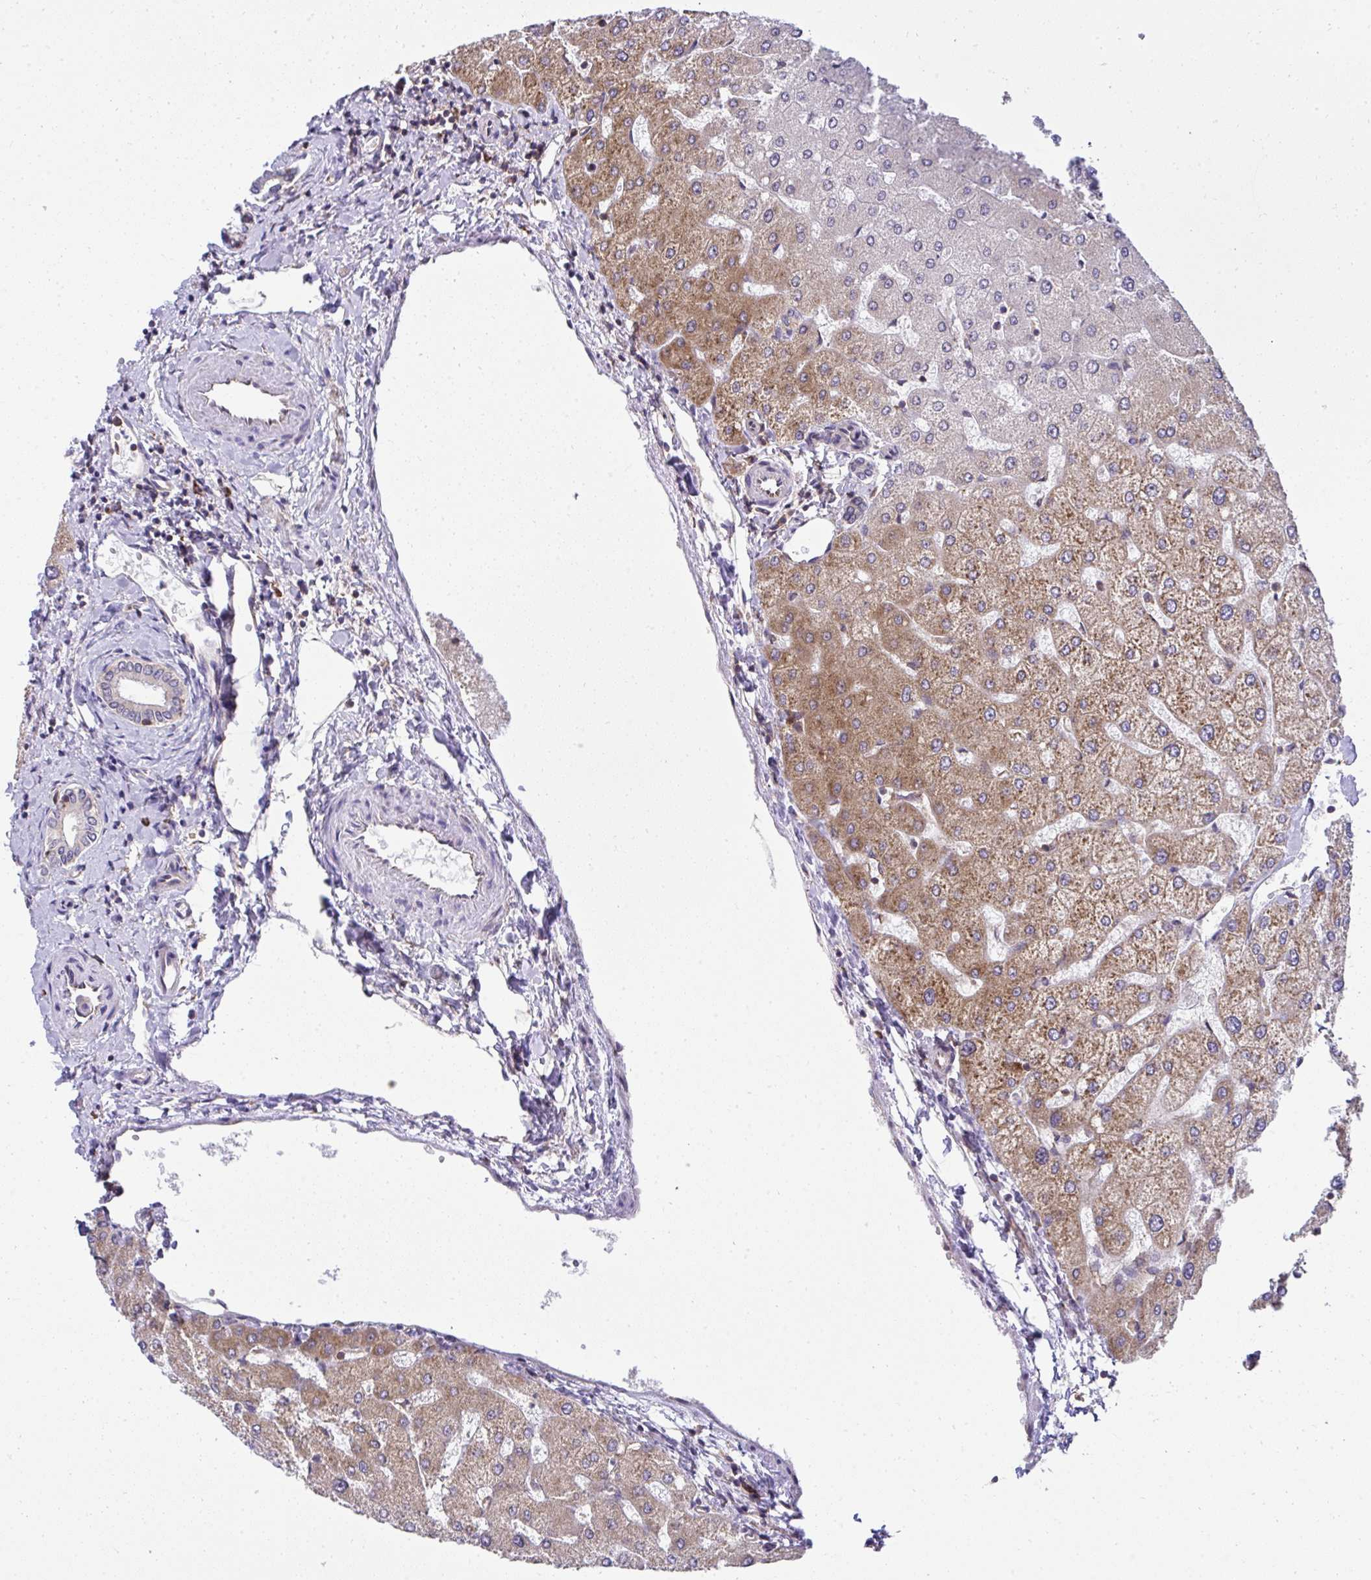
{"staining": {"intensity": "negative", "quantity": "none", "location": "none"}, "tissue": "liver", "cell_type": "Cholangiocytes", "image_type": "normal", "snomed": [{"axis": "morphology", "description": "Normal tissue, NOS"}, {"axis": "topography", "description": "Liver"}], "caption": "Immunohistochemical staining of benign liver reveals no significant staining in cholangiocytes.", "gene": "RPS7", "patient": {"sex": "female", "age": 54}}